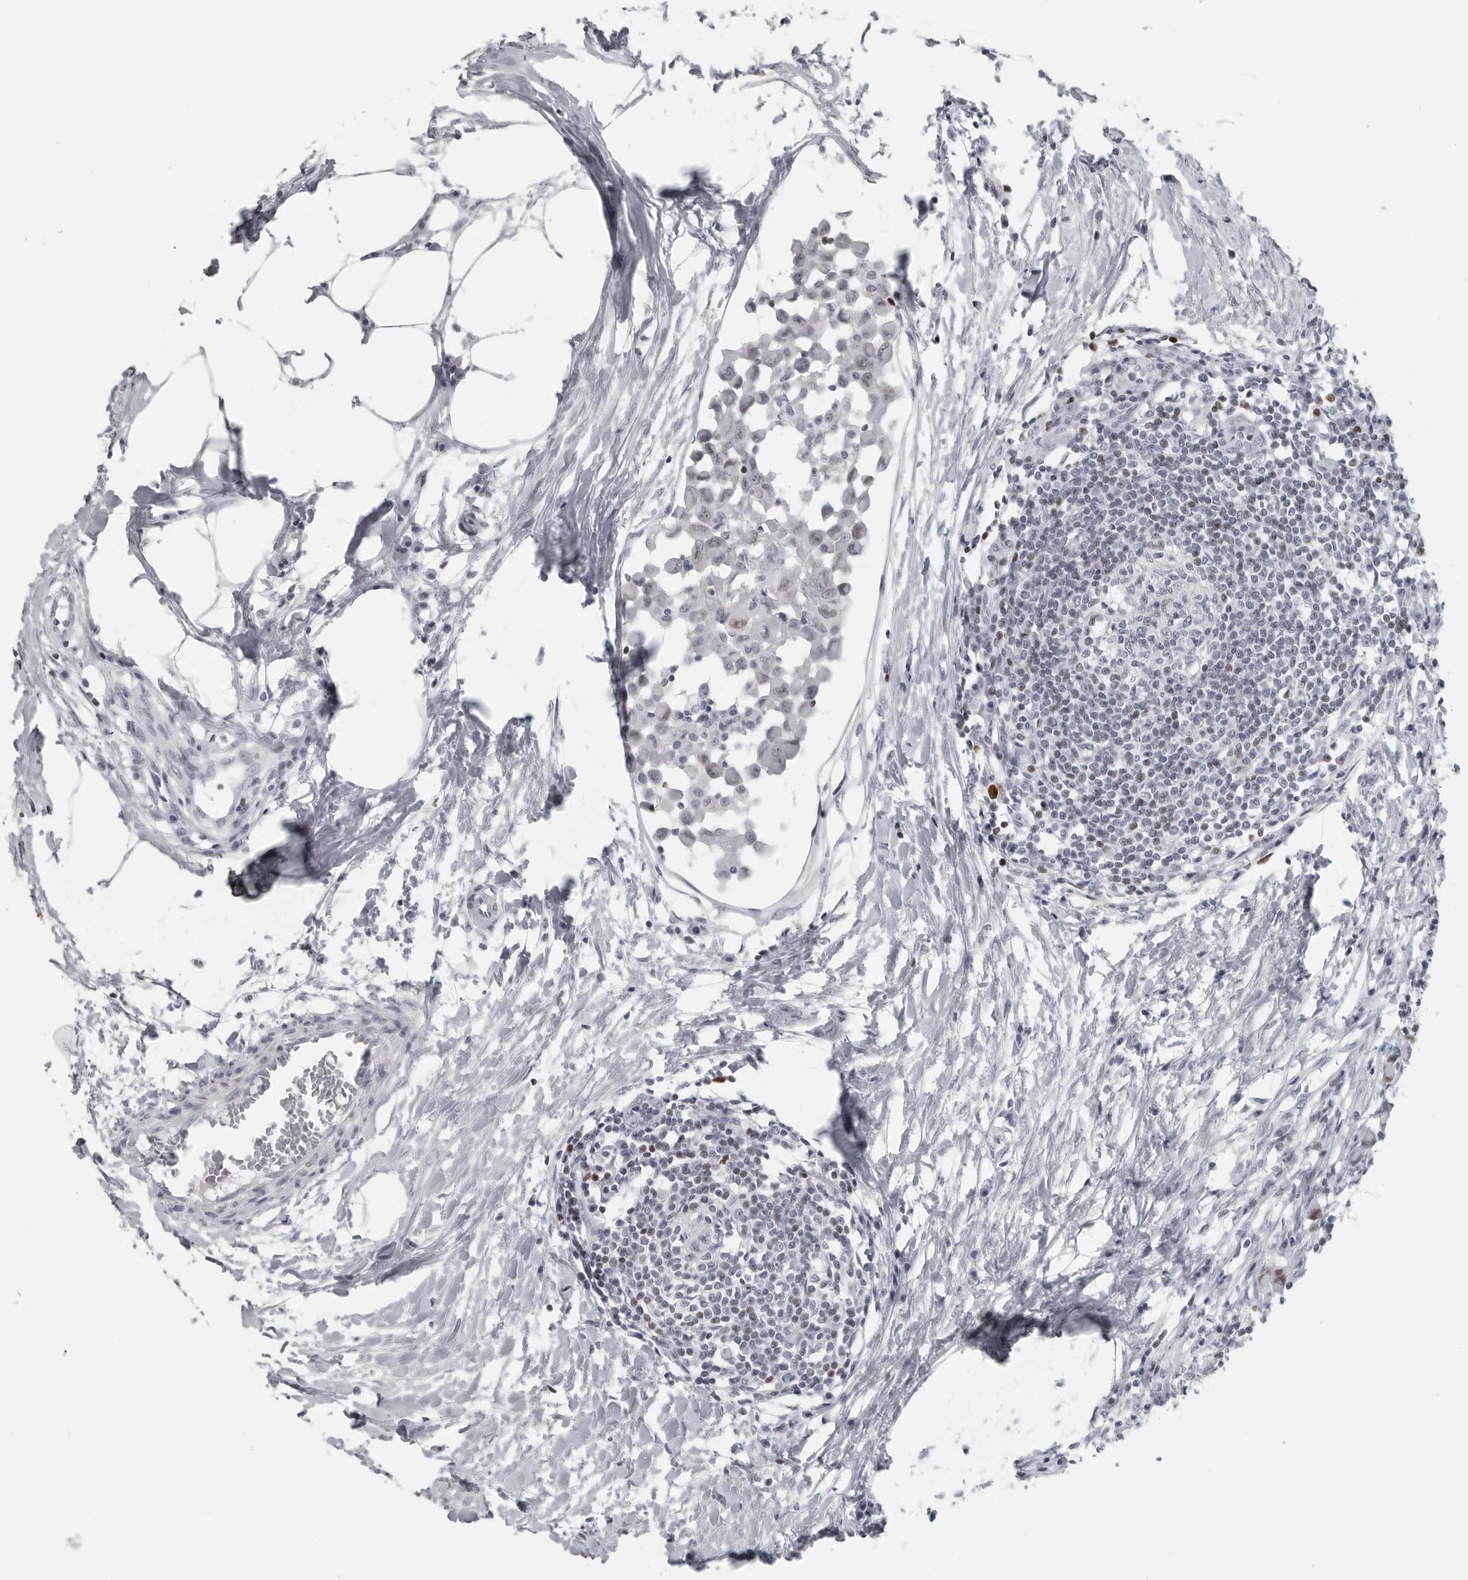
{"staining": {"intensity": "moderate", "quantity": "<25%", "location": "nuclear"}, "tissue": "lymph node", "cell_type": "Germinal center cells", "image_type": "normal", "snomed": [{"axis": "morphology", "description": "Normal tissue, NOS"}, {"axis": "morphology", "description": "Malignant melanoma, Metastatic site"}, {"axis": "topography", "description": "Lymph node"}], "caption": "A brown stain labels moderate nuclear positivity of a protein in germinal center cells of unremarkable lymph node. (brown staining indicates protein expression, while blue staining denotes nuclei).", "gene": "SATB2", "patient": {"sex": "male", "age": 41}}